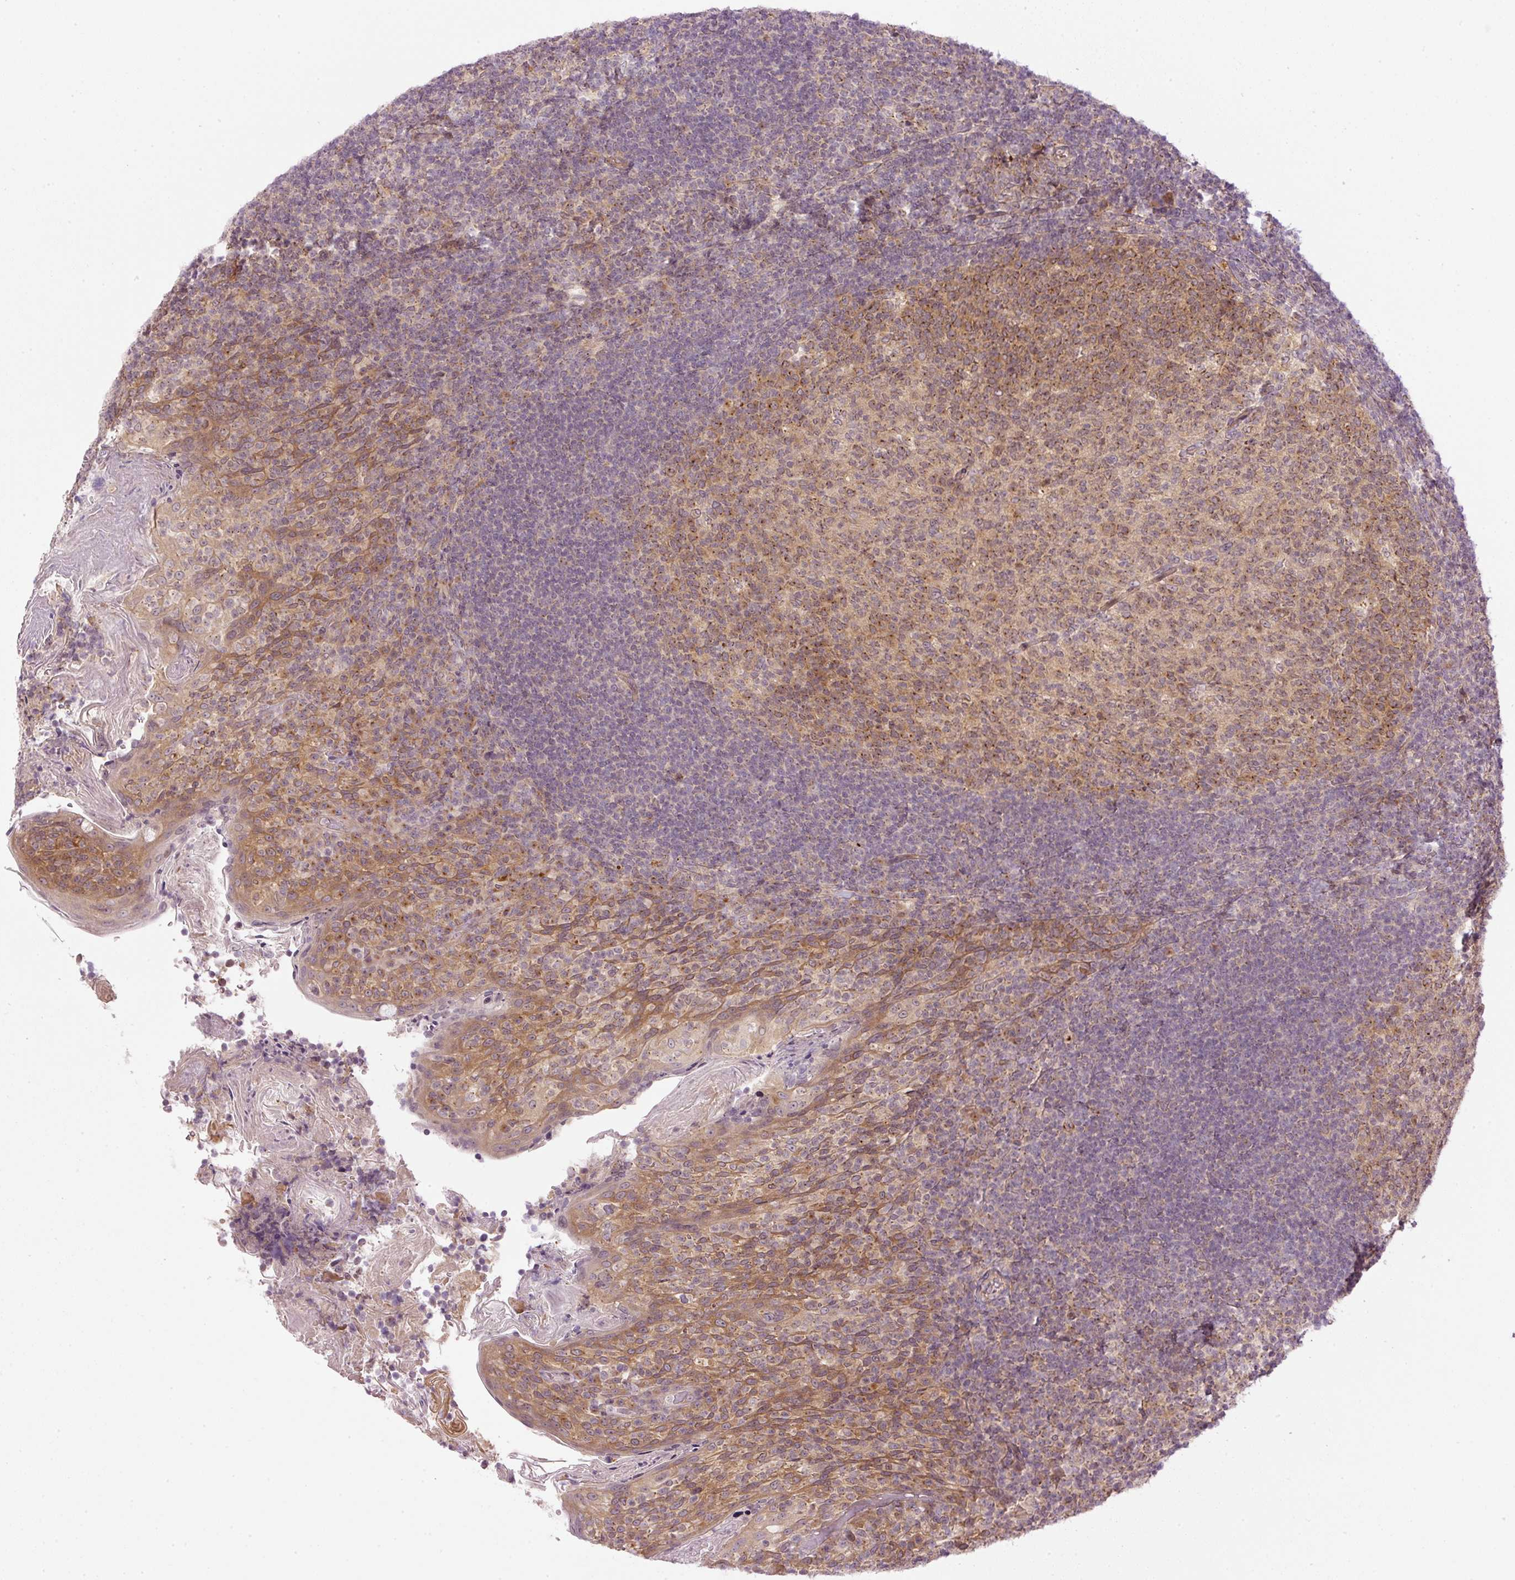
{"staining": {"intensity": "moderate", "quantity": ">75%", "location": "cytoplasmic/membranous"}, "tissue": "tonsil", "cell_type": "Germinal center cells", "image_type": "normal", "snomed": [{"axis": "morphology", "description": "Normal tissue, NOS"}, {"axis": "topography", "description": "Tonsil"}], "caption": "Moderate cytoplasmic/membranous expression for a protein is appreciated in approximately >75% of germinal center cells of benign tonsil using immunohistochemistry (IHC).", "gene": "MZT2A", "patient": {"sex": "female", "age": 10}}